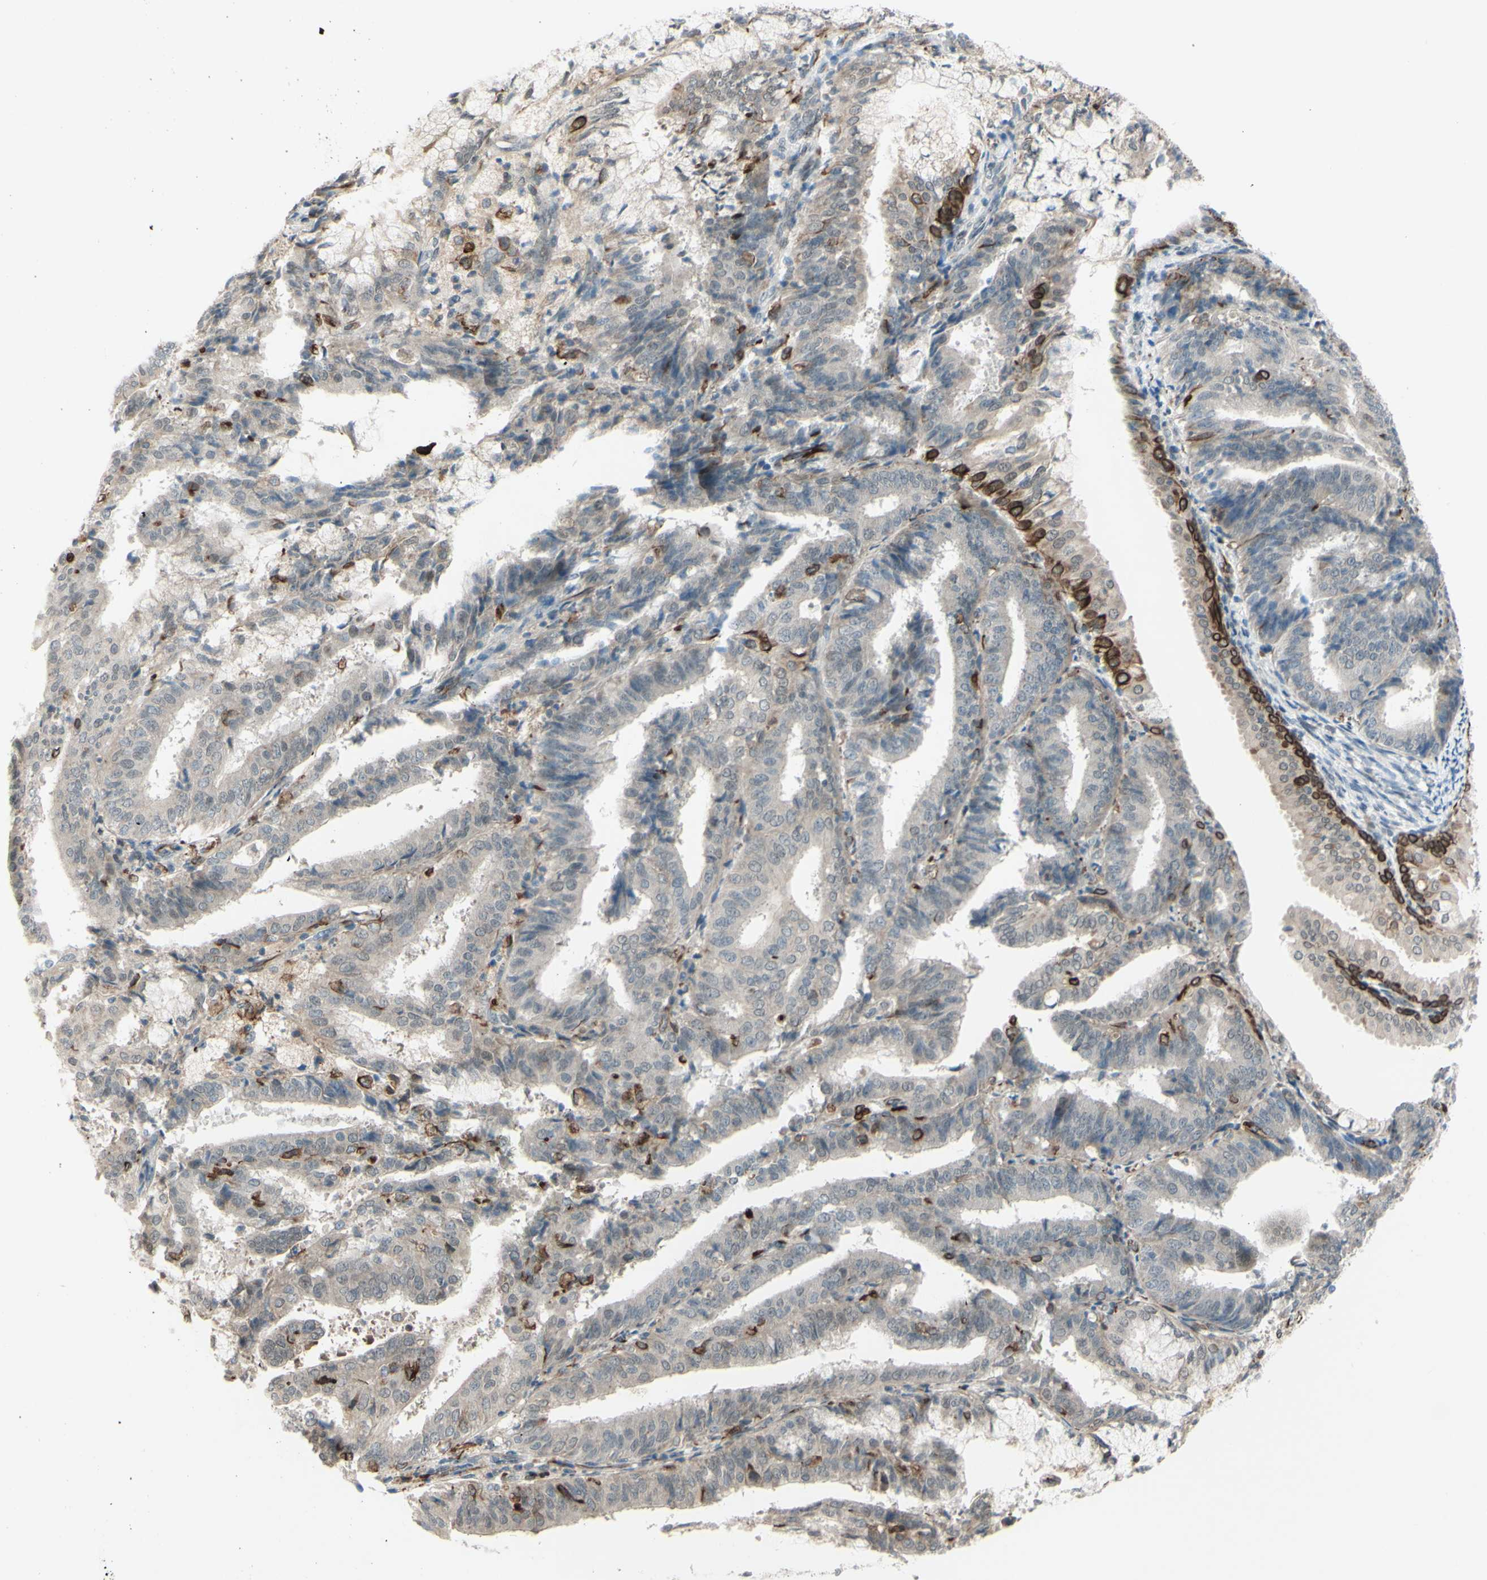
{"staining": {"intensity": "negative", "quantity": "none", "location": "none"}, "tissue": "endometrial cancer", "cell_type": "Tumor cells", "image_type": "cancer", "snomed": [{"axis": "morphology", "description": "Adenocarcinoma, NOS"}, {"axis": "topography", "description": "Endometrium"}], "caption": "This is an IHC photomicrograph of human endometrial cancer (adenocarcinoma). There is no staining in tumor cells.", "gene": "FGFR2", "patient": {"sex": "female", "age": 63}}